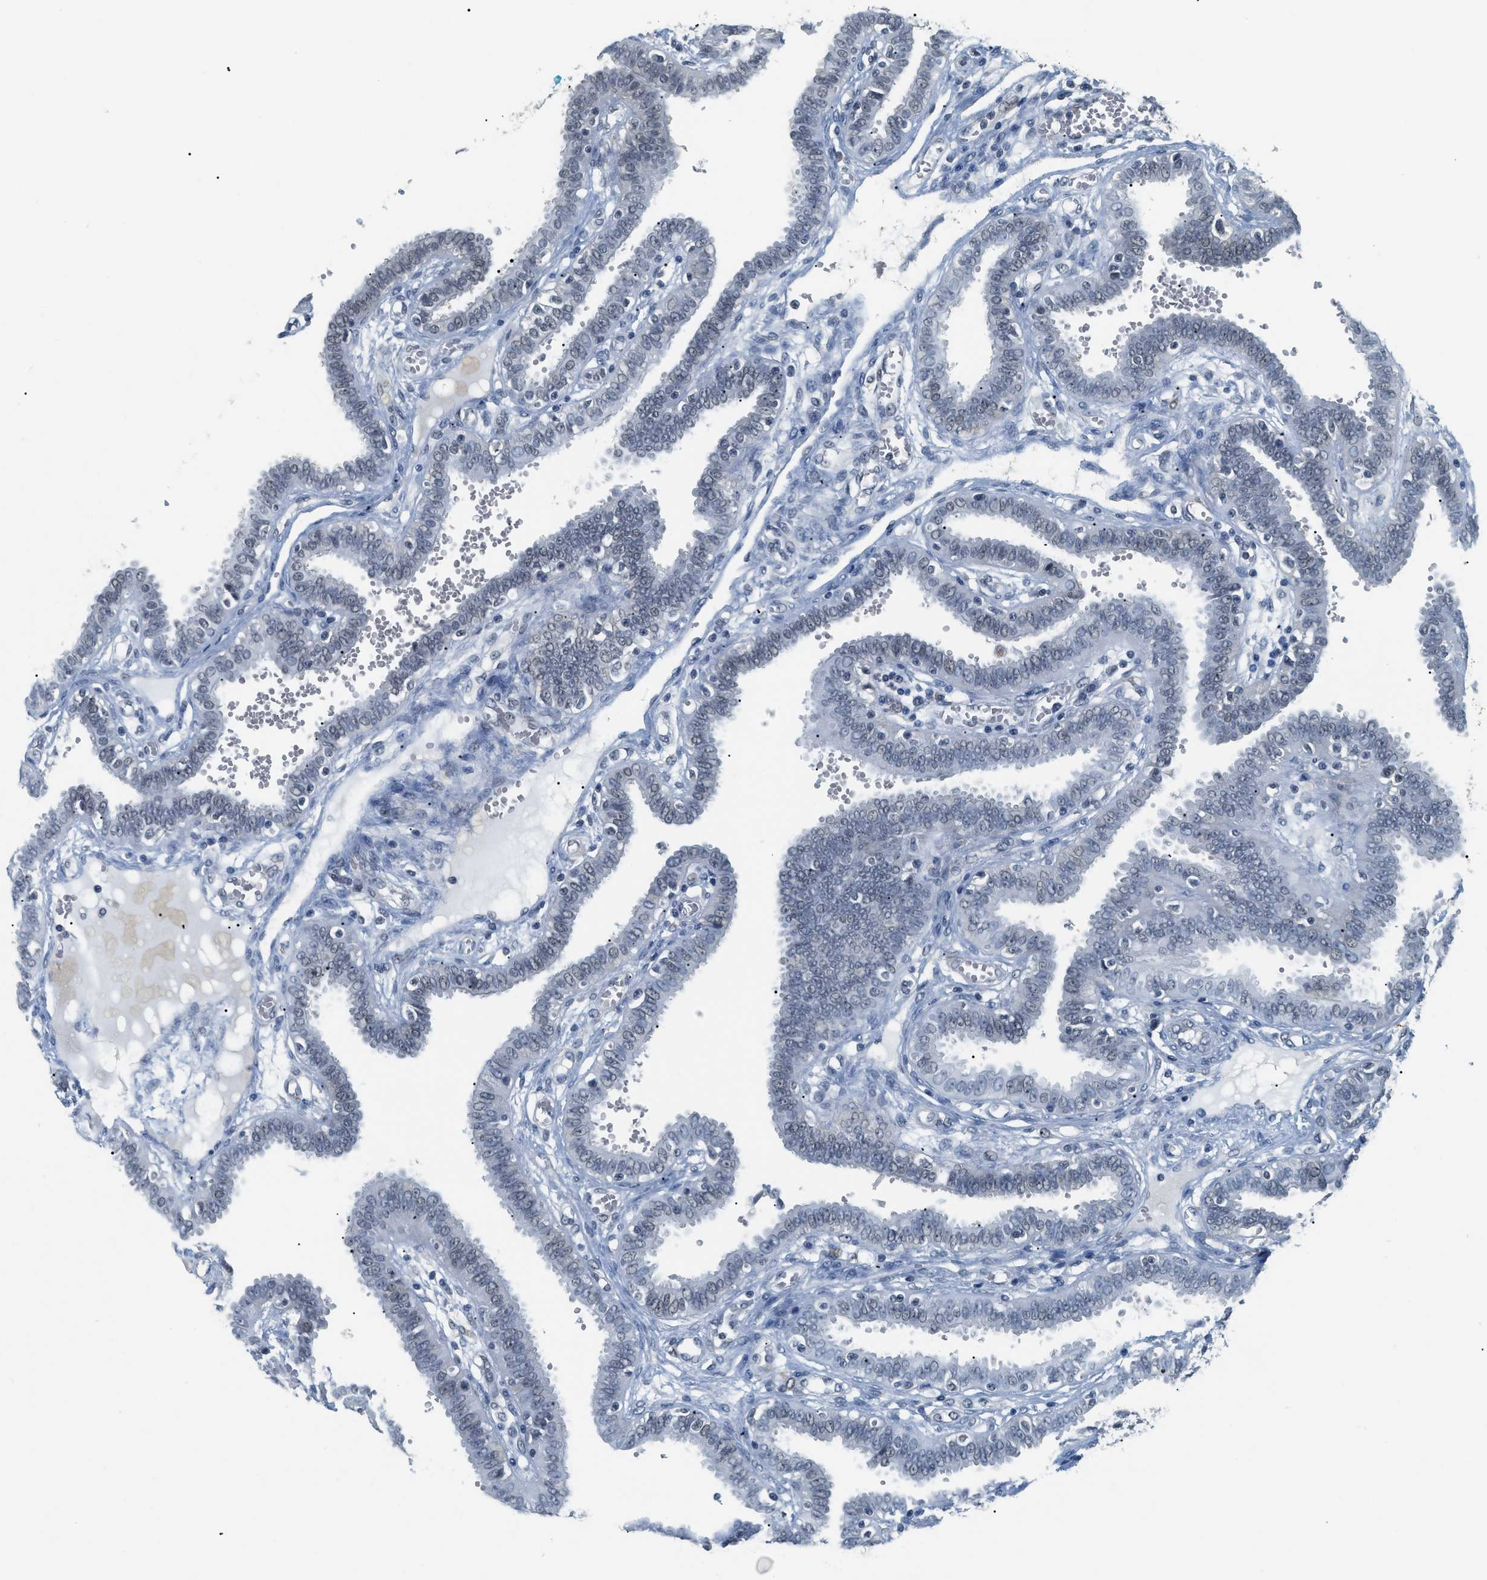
{"staining": {"intensity": "negative", "quantity": "none", "location": "none"}, "tissue": "fallopian tube", "cell_type": "Glandular cells", "image_type": "normal", "snomed": [{"axis": "morphology", "description": "Normal tissue, NOS"}, {"axis": "topography", "description": "Fallopian tube"}], "caption": "Immunohistochemical staining of benign fallopian tube displays no significant expression in glandular cells. Nuclei are stained in blue.", "gene": "MZF1", "patient": {"sex": "female", "age": 32}}